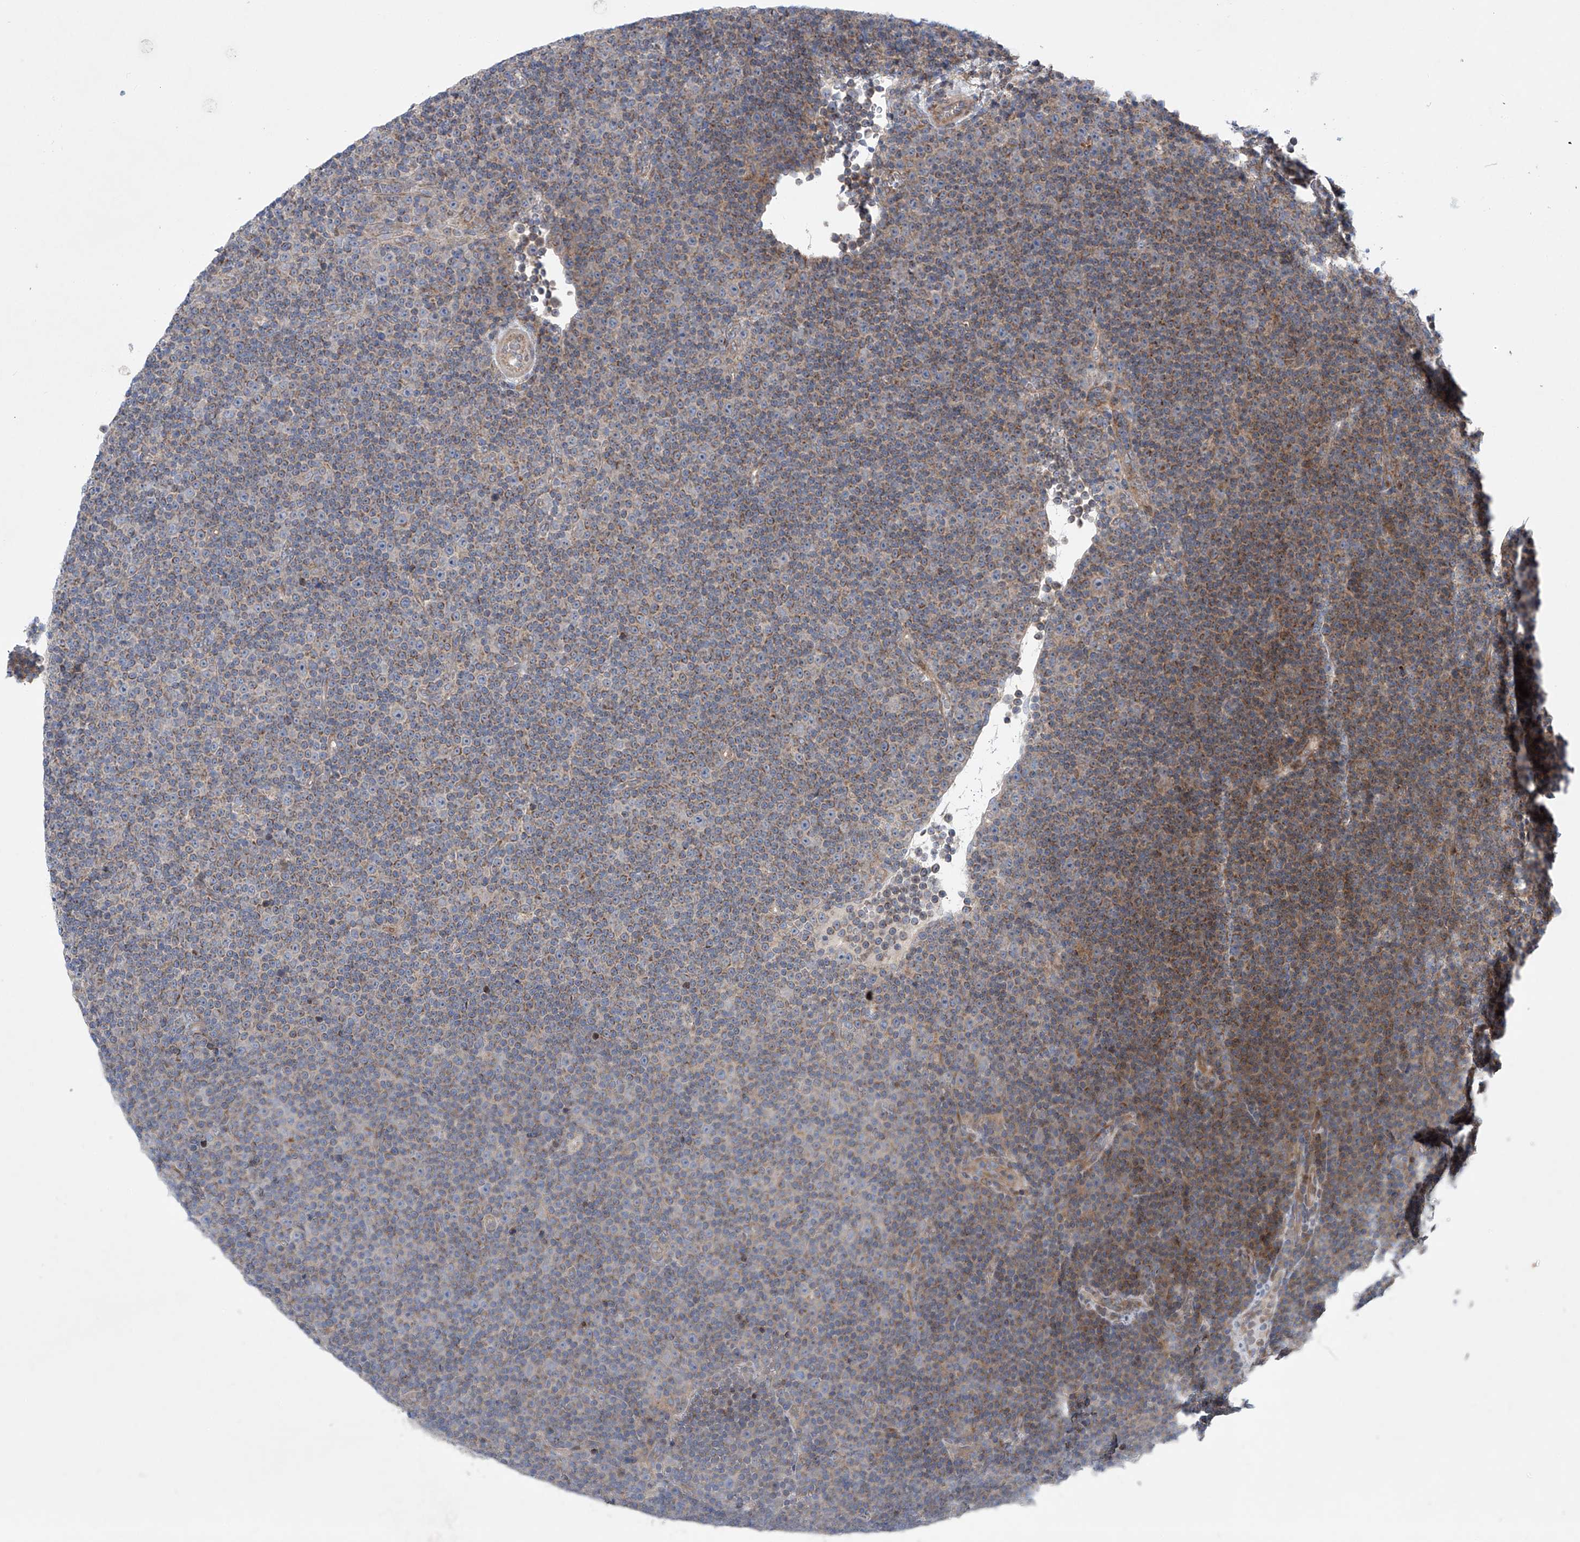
{"staining": {"intensity": "moderate", "quantity": "25%-75%", "location": "cytoplasmic/membranous"}, "tissue": "lymphoma", "cell_type": "Tumor cells", "image_type": "cancer", "snomed": [{"axis": "morphology", "description": "Malignant lymphoma, non-Hodgkin's type, Low grade"}, {"axis": "topography", "description": "Lymph node"}], "caption": "A brown stain highlights moderate cytoplasmic/membranous positivity of a protein in human lymphoma tumor cells.", "gene": "KLC4", "patient": {"sex": "female", "age": 67}}